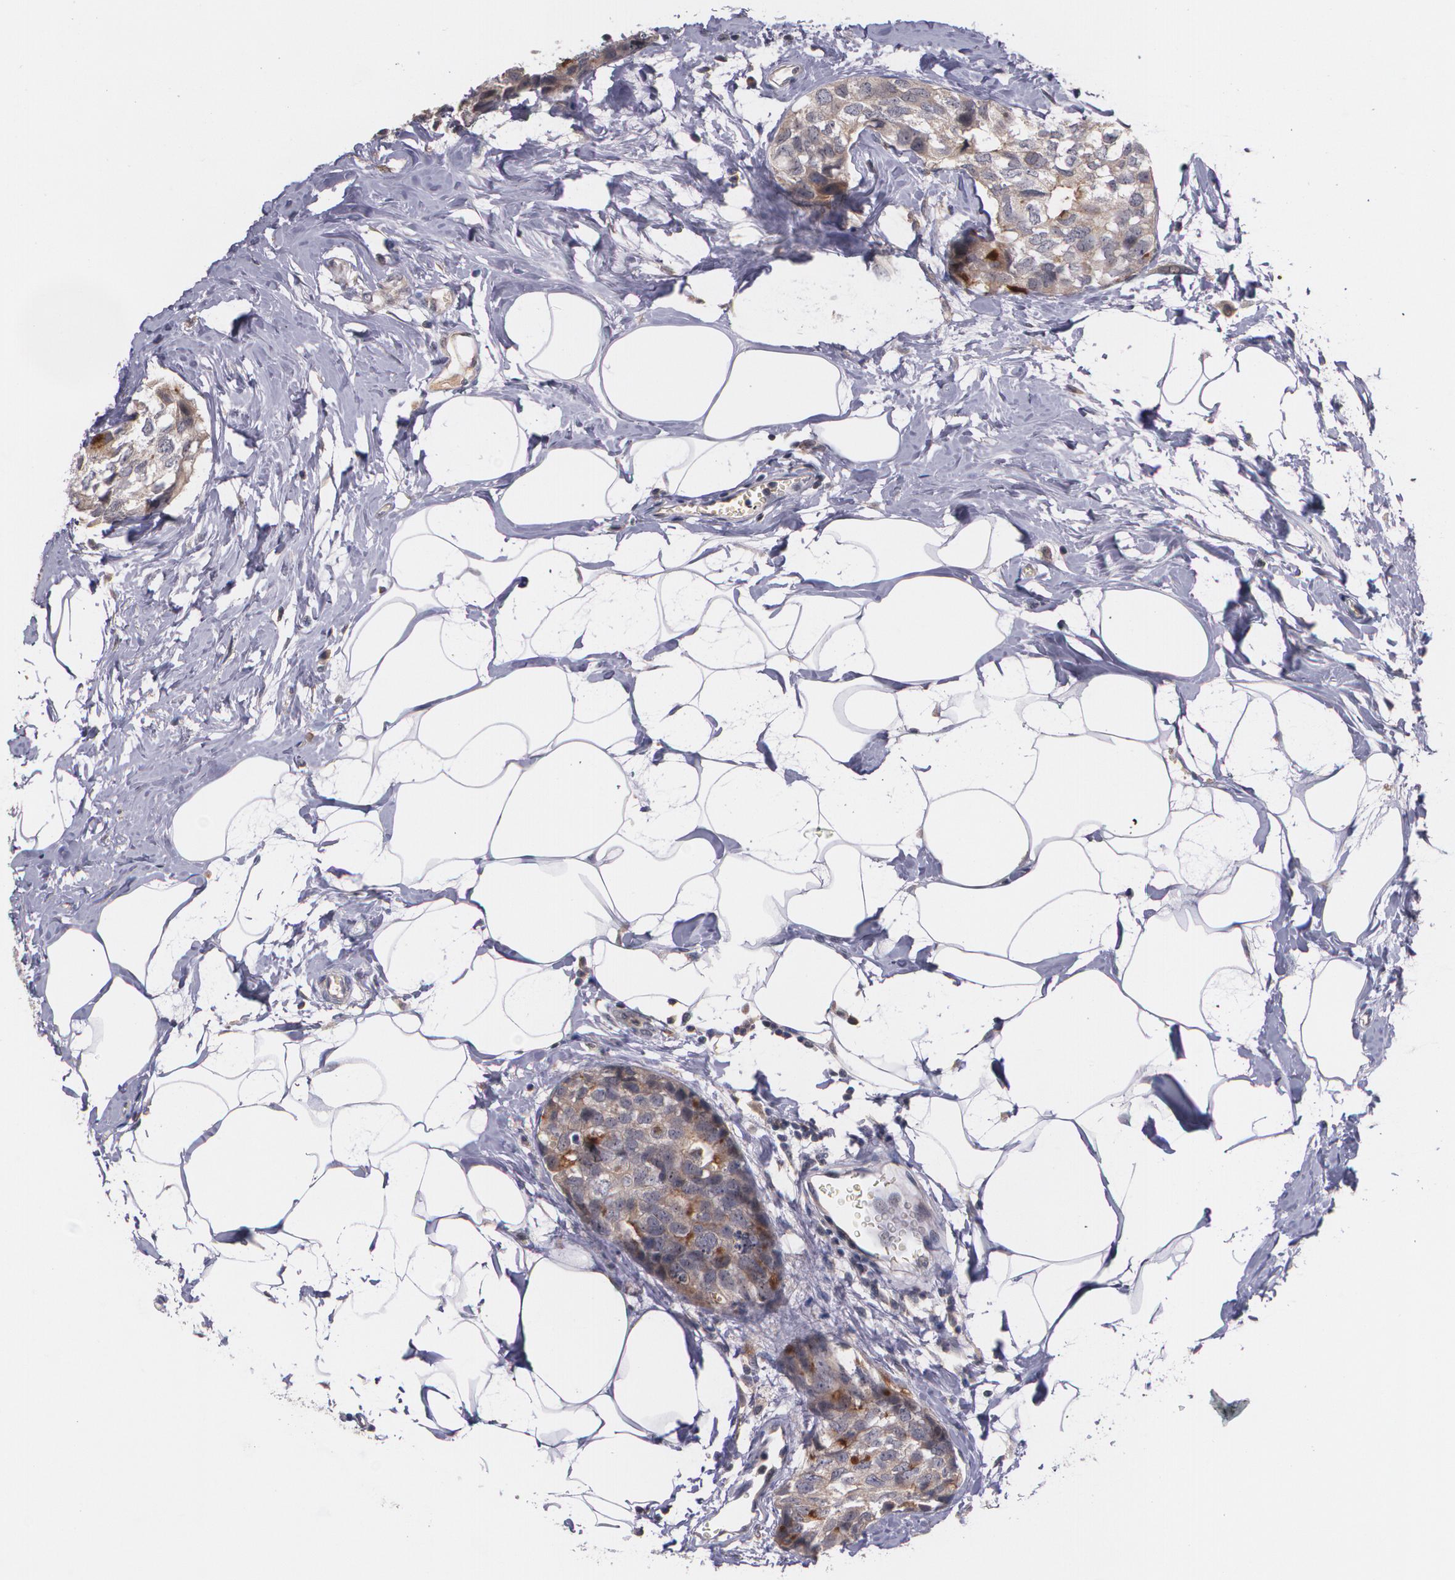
{"staining": {"intensity": "weak", "quantity": "25%-75%", "location": "cytoplasmic/membranous"}, "tissue": "breast cancer", "cell_type": "Tumor cells", "image_type": "cancer", "snomed": [{"axis": "morphology", "description": "Normal tissue, NOS"}, {"axis": "morphology", "description": "Duct carcinoma"}, {"axis": "topography", "description": "Breast"}], "caption": "Brown immunohistochemical staining in human breast cancer (infiltrating ductal carcinoma) reveals weak cytoplasmic/membranous positivity in approximately 25%-75% of tumor cells. Using DAB (brown) and hematoxylin (blue) stains, captured at high magnification using brightfield microscopy.", "gene": "IFNGR2", "patient": {"sex": "female", "age": 50}}